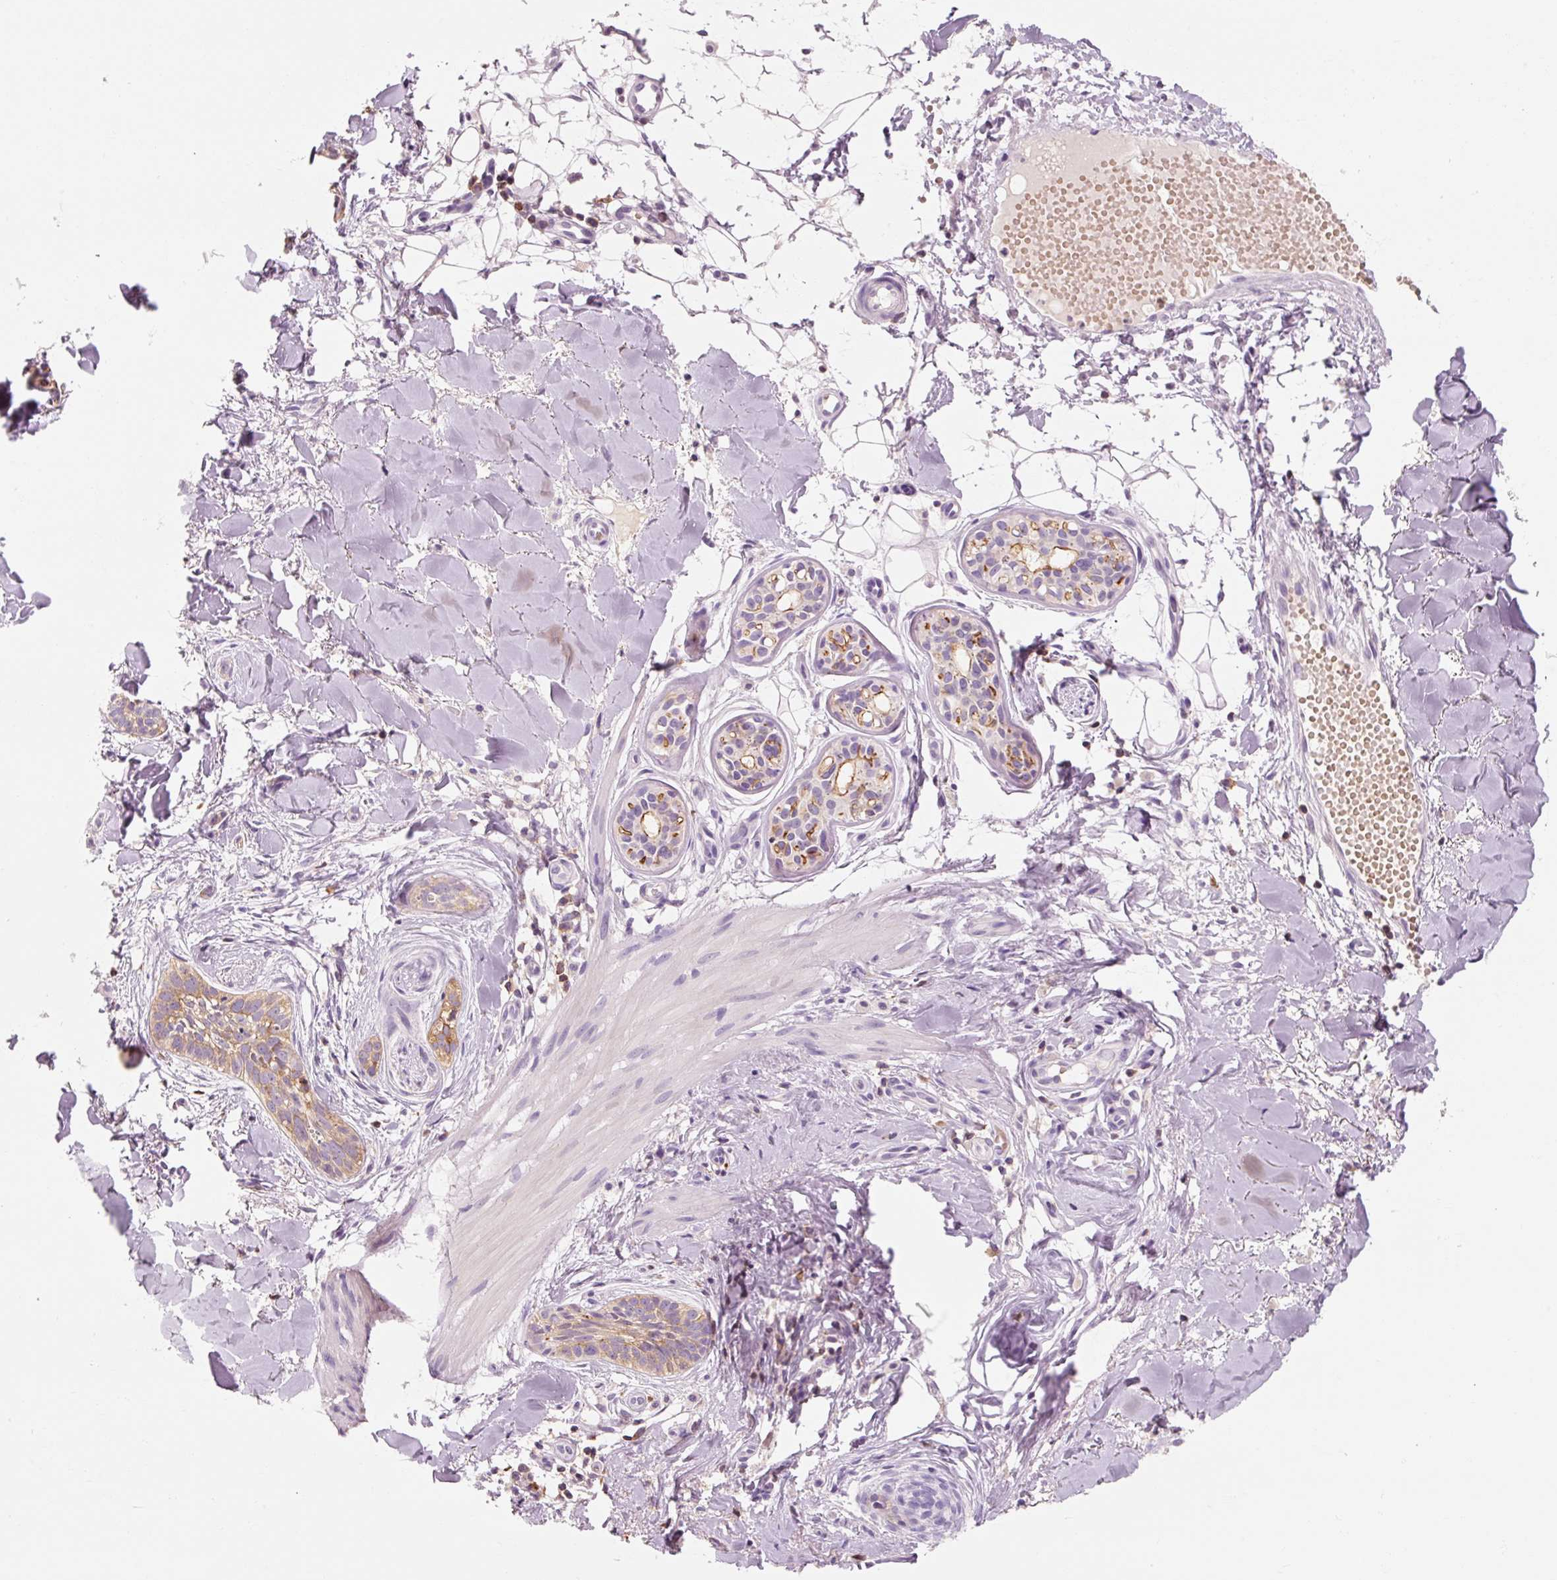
{"staining": {"intensity": "moderate", "quantity": "<25%", "location": "cytoplasmic/membranous"}, "tissue": "skin cancer", "cell_type": "Tumor cells", "image_type": "cancer", "snomed": [{"axis": "morphology", "description": "Basal cell carcinoma"}, {"axis": "topography", "description": "Skin"}], "caption": "Immunohistochemical staining of basal cell carcinoma (skin) reveals low levels of moderate cytoplasmic/membranous protein positivity in about <25% of tumor cells. Immunohistochemistry stains the protein in brown and the nuclei are stained blue.", "gene": "OR8K1", "patient": {"sex": "male", "age": 52}}